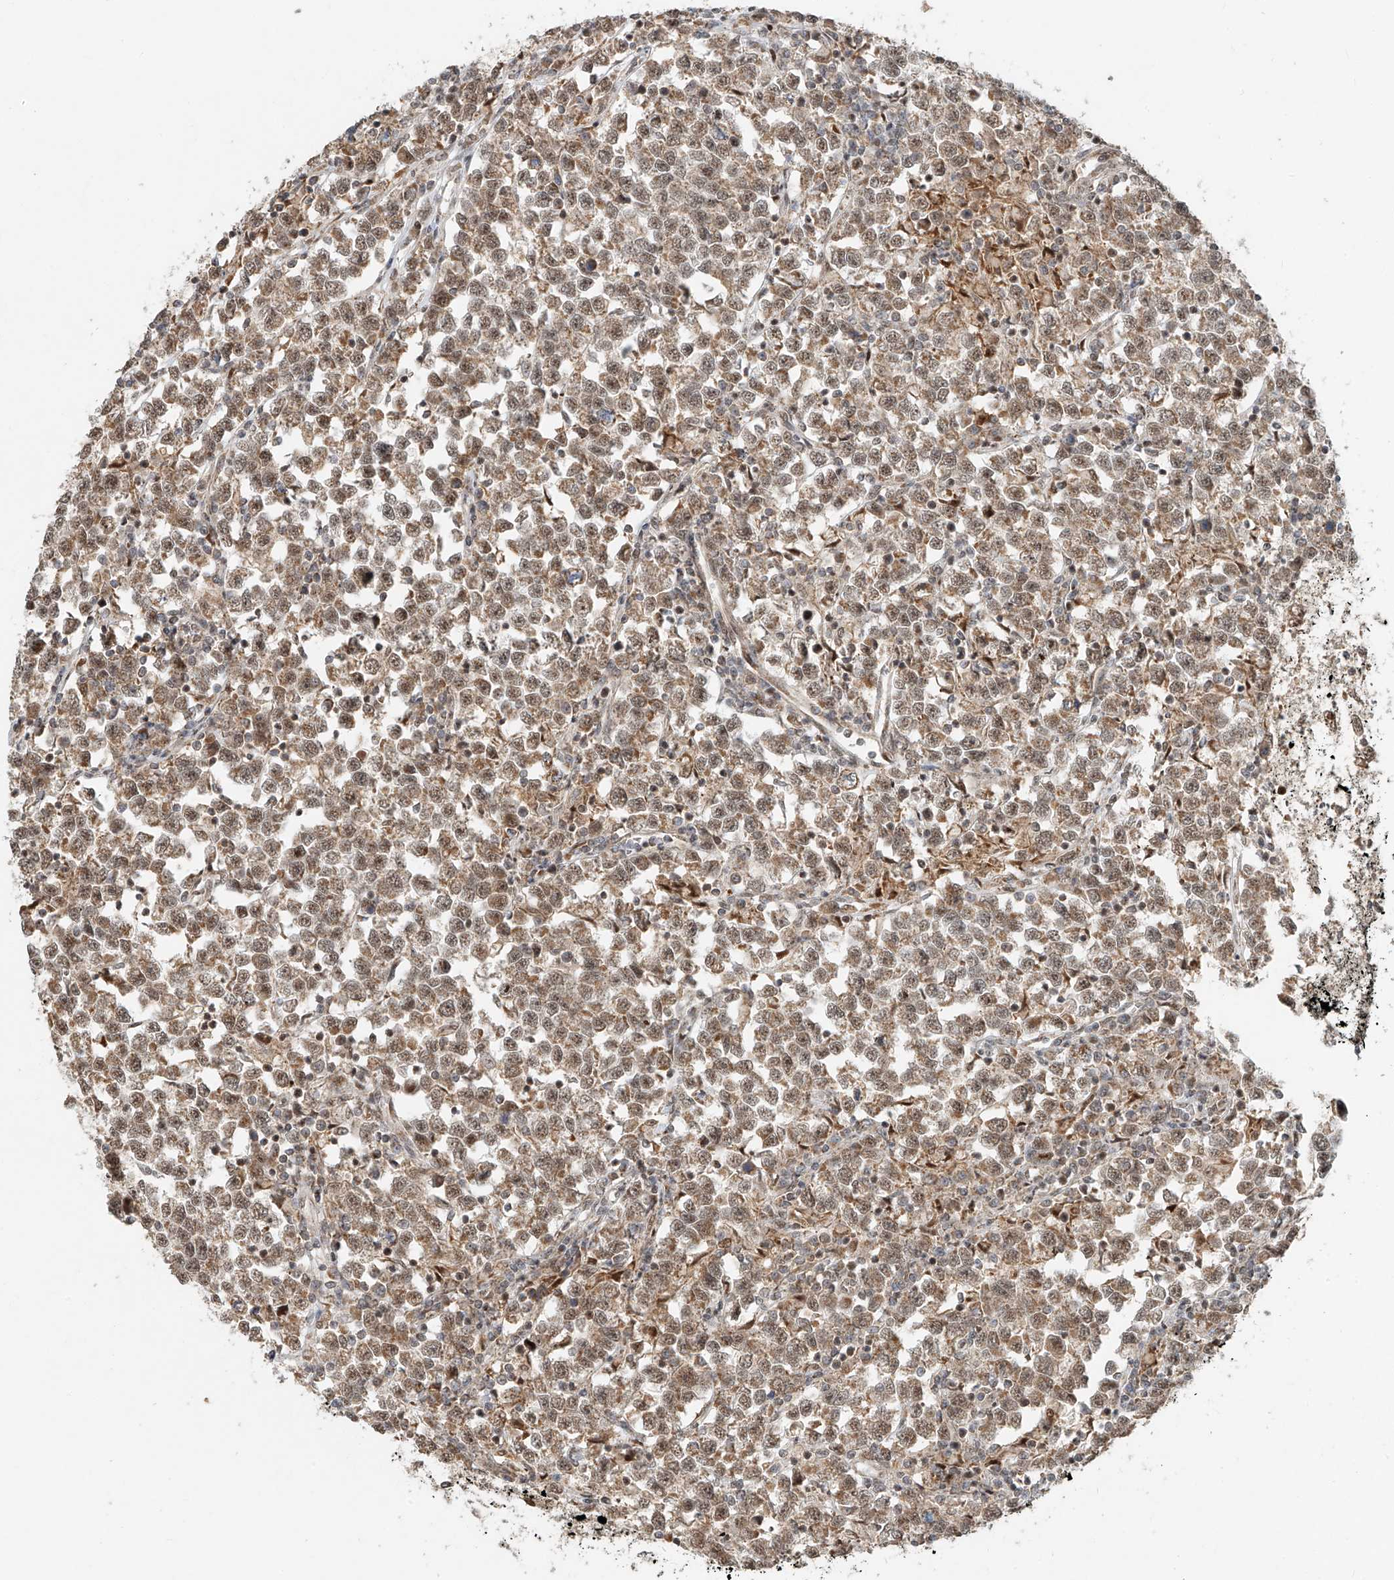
{"staining": {"intensity": "weak", "quantity": ">75%", "location": "cytoplasmic/membranous,nuclear"}, "tissue": "testis cancer", "cell_type": "Tumor cells", "image_type": "cancer", "snomed": [{"axis": "morphology", "description": "Normal tissue, NOS"}, {"axis": "morphology", "description": "Seminoma, NOS"}, {"axis": "topography", "description": "Testis"}], "caption": "Immunohistochemistry histopathology image of human testis cancer (seminoma) stained for a protein (brown), which displays low levels of weak cytoplasmic/membranous and nuclear expression in approximately >75% of tumor cells.", "gene": "SYTL3", "patient": {"sex": "male", "age": 43}}